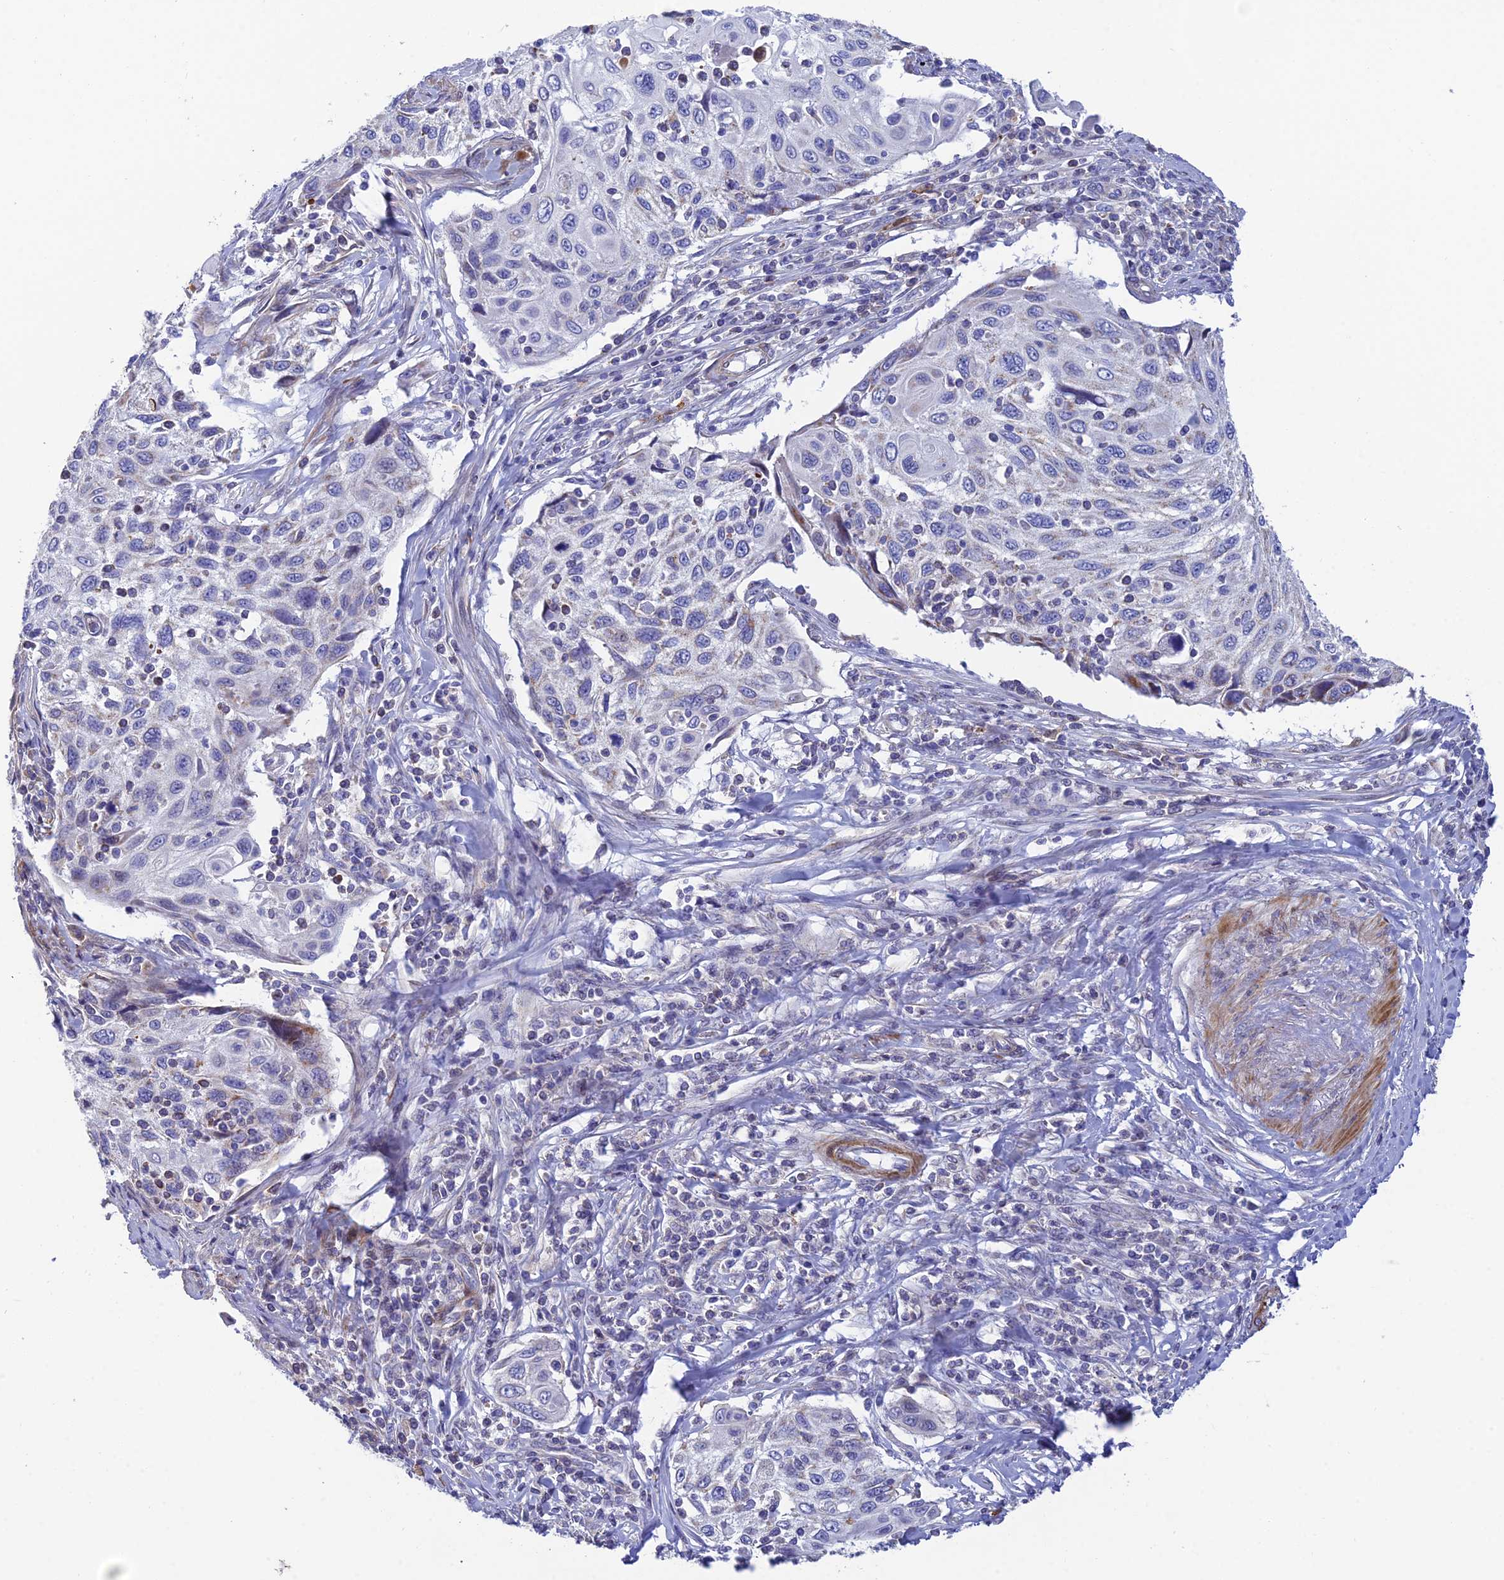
{"staining": {"intensity": "negative", "quantity": "none", "location": "none"}, "tissue": "cervical cancer", "cell_type": "Tumor cells", "image_type": "cancer", "snomed": [{"axis": "morphology", "description": "Squamous cell carcinoma, NOS"}, {"axis": "topography", "description": "Cervix"}], "caption": "Immunohistochemistry (IHC) of cervical squamous cell carcinoma displays no expression in tumor cells. (Brightfield microscopy of DAB immunohistochemistry at high magnification).", "gene": "CSPG4", "patient": {"sex": "female", "age": 70}}